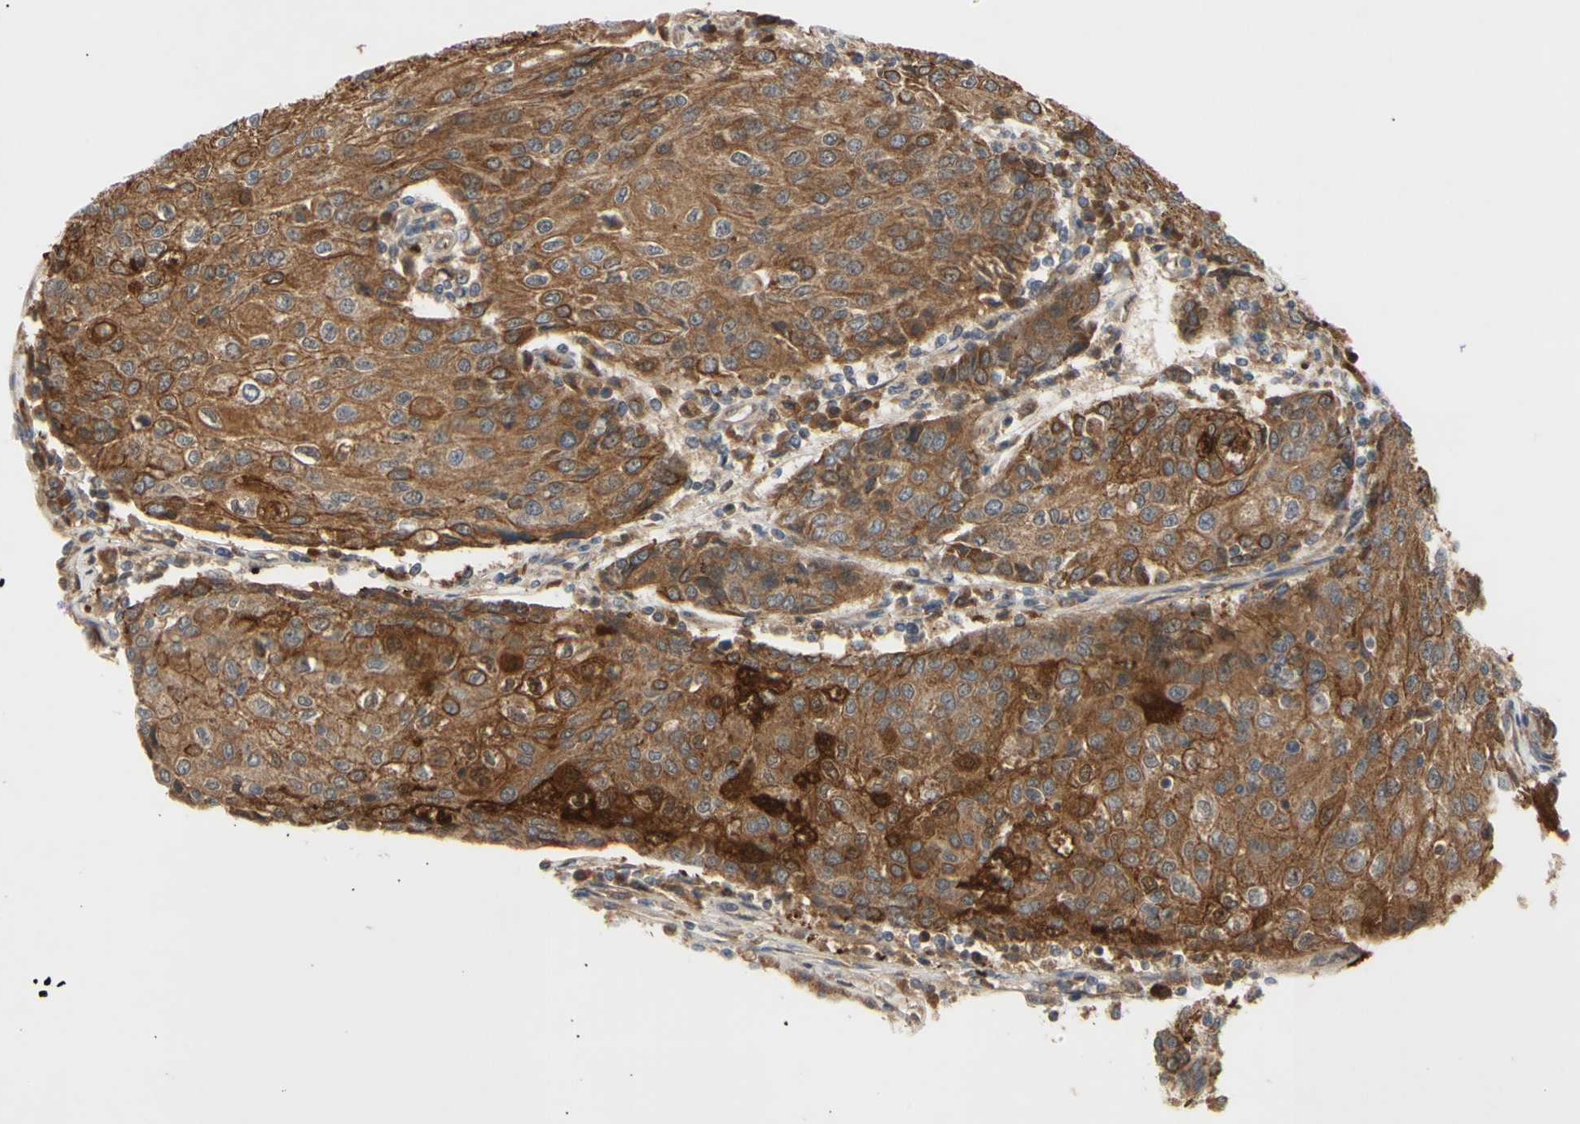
{"staining": {"intensity": "moderate", "quantity": ">75%", "location": "cytoplasmic/membranous"}, "tissue": "urothelial cancer", "cell_type": "Tumor cells", "image_type": "cancer", "snomed": [{"axis": "morphology", "description": "Urothelial carcinoma, High grade"}, {"axis": "topography", "description": "Urinary bladder"}], "caption": "Human urothelial cancer stained with a brown dye demonstrates moderate cytoplasmic/membranous positive positivity in about >75% of tumor cells.", "gene": "PKN1", "patient": {"sex": "female", "age": 85}}